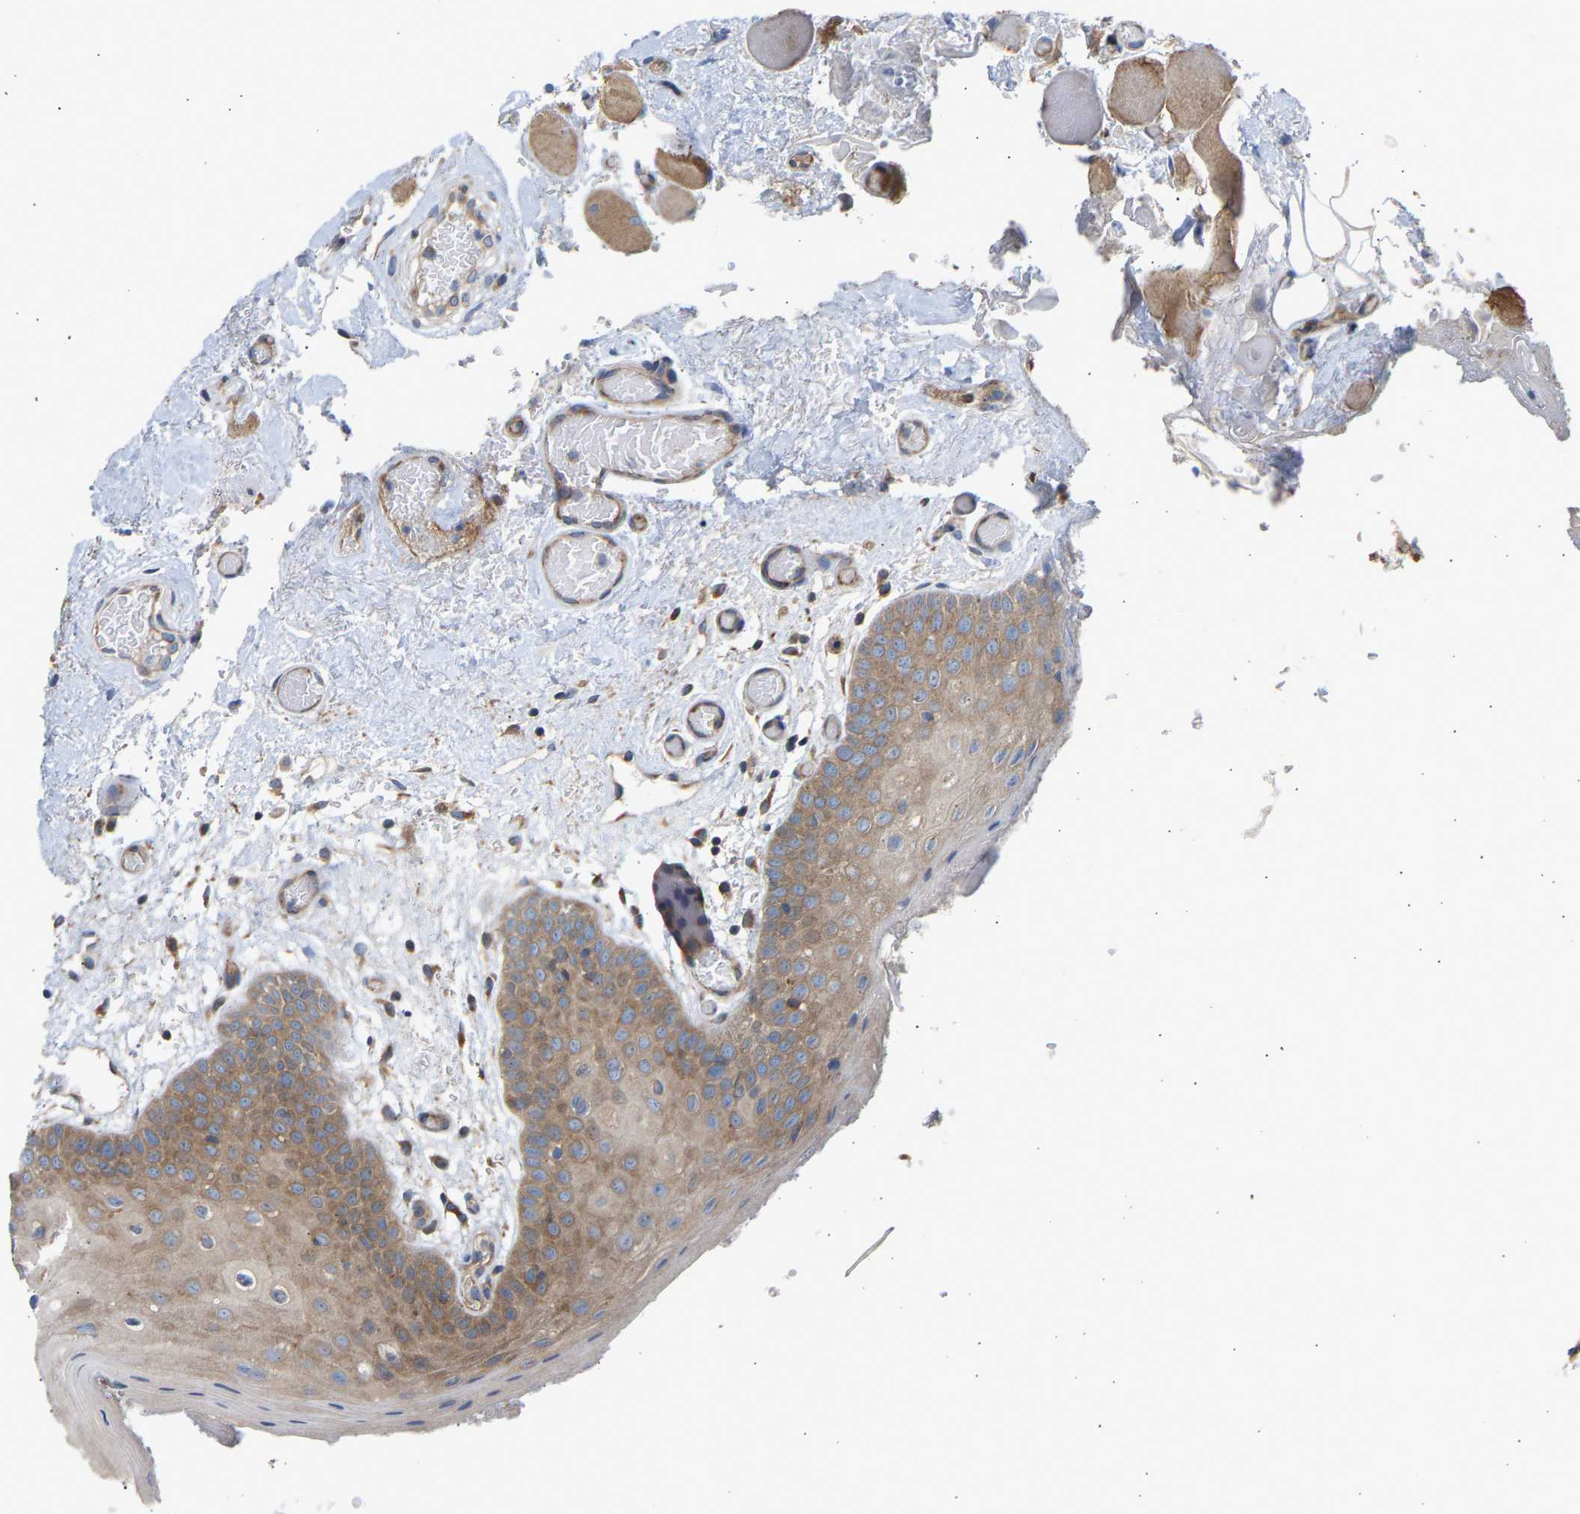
{"staining": {"intensity": "moderate", "quantity": ">75%", "location": "cytoplasmic/membranous"}, "tissue": "oral mucosa", "cell_type": "Squamous epithelial cells", "image_type": "normal", "snomed": [{"axis": "morphology", "description": "Normal tissue, NOS"}, {"axis": "morphology", "description": "Squamous cell carcinoma, NOS"}, {"axis": "topography", "description": "Oral tissue"}, {"axis": "topography", "description": "Head-Neck"}], "caption": "A medium amount of moderate cytoplasmic/membranous expression is identified in about >75% of squamous epithelial cells in unremarkable oral mucosa. (Stains: DAB in brown, nuclei in blue, Microscopy: brightfield microscopy at high magnification).", "gene": "GCN1", "patient": {"sex": "male", "age": 71}}